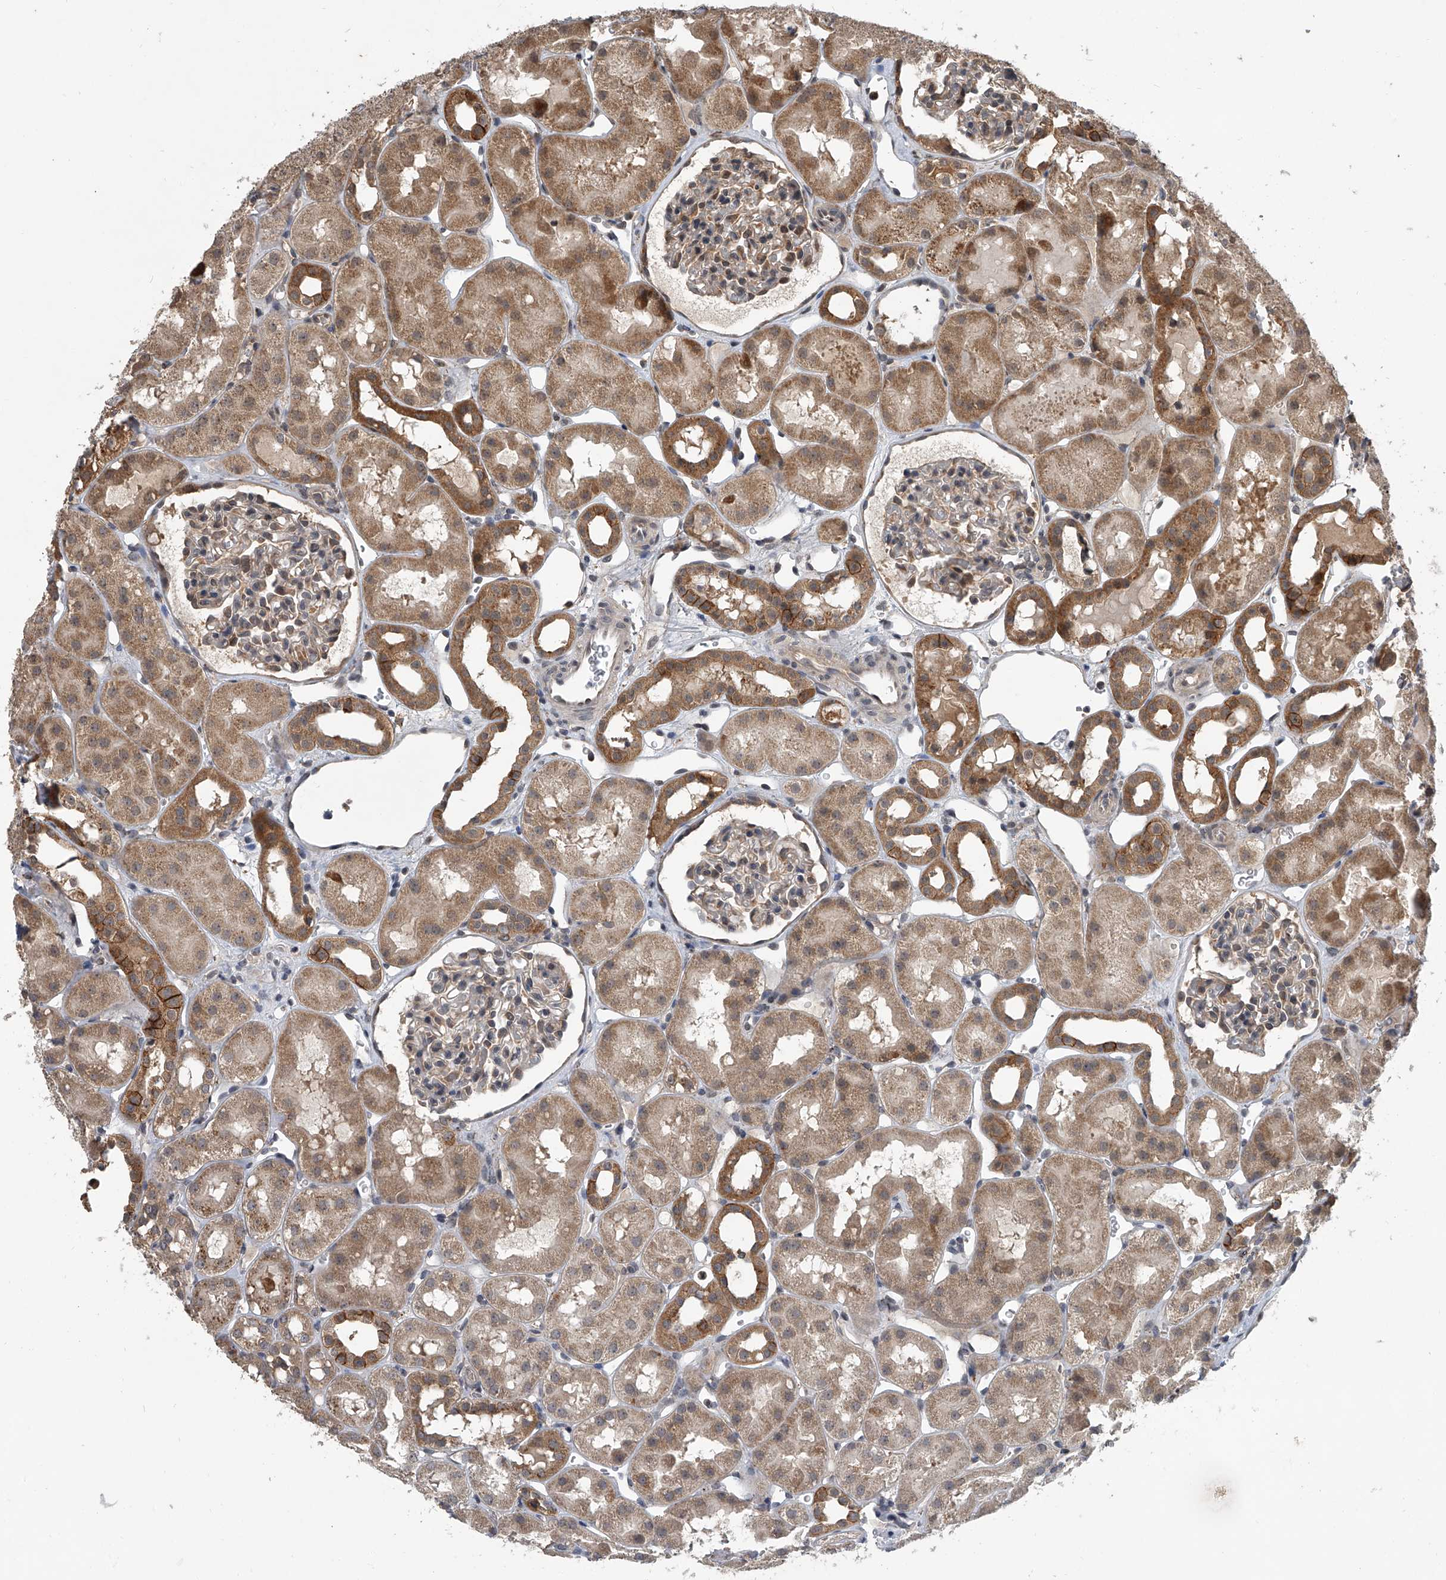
{"staining": {"intensity": "moderate", "quantity": "<25%", "location": "cytoplasmic/membranous"}, "tissue": "kidney", "cell_type": "Cells in glomeruli", "image_type": "normal", "snomed": [{"axis": "morphology", "description": "Normal tissue, NOS"}, {"axis": "topography", "description": "Kidney"}], "caption": "Moderate cytoplasmic/membranous expression for a protein is appreciated in approximately <25% of cells in glomeruli of benign kidney using immunohistochemistry.", "gene": "GEMIN8", "patient": {"sex": "male", "age": 16}}